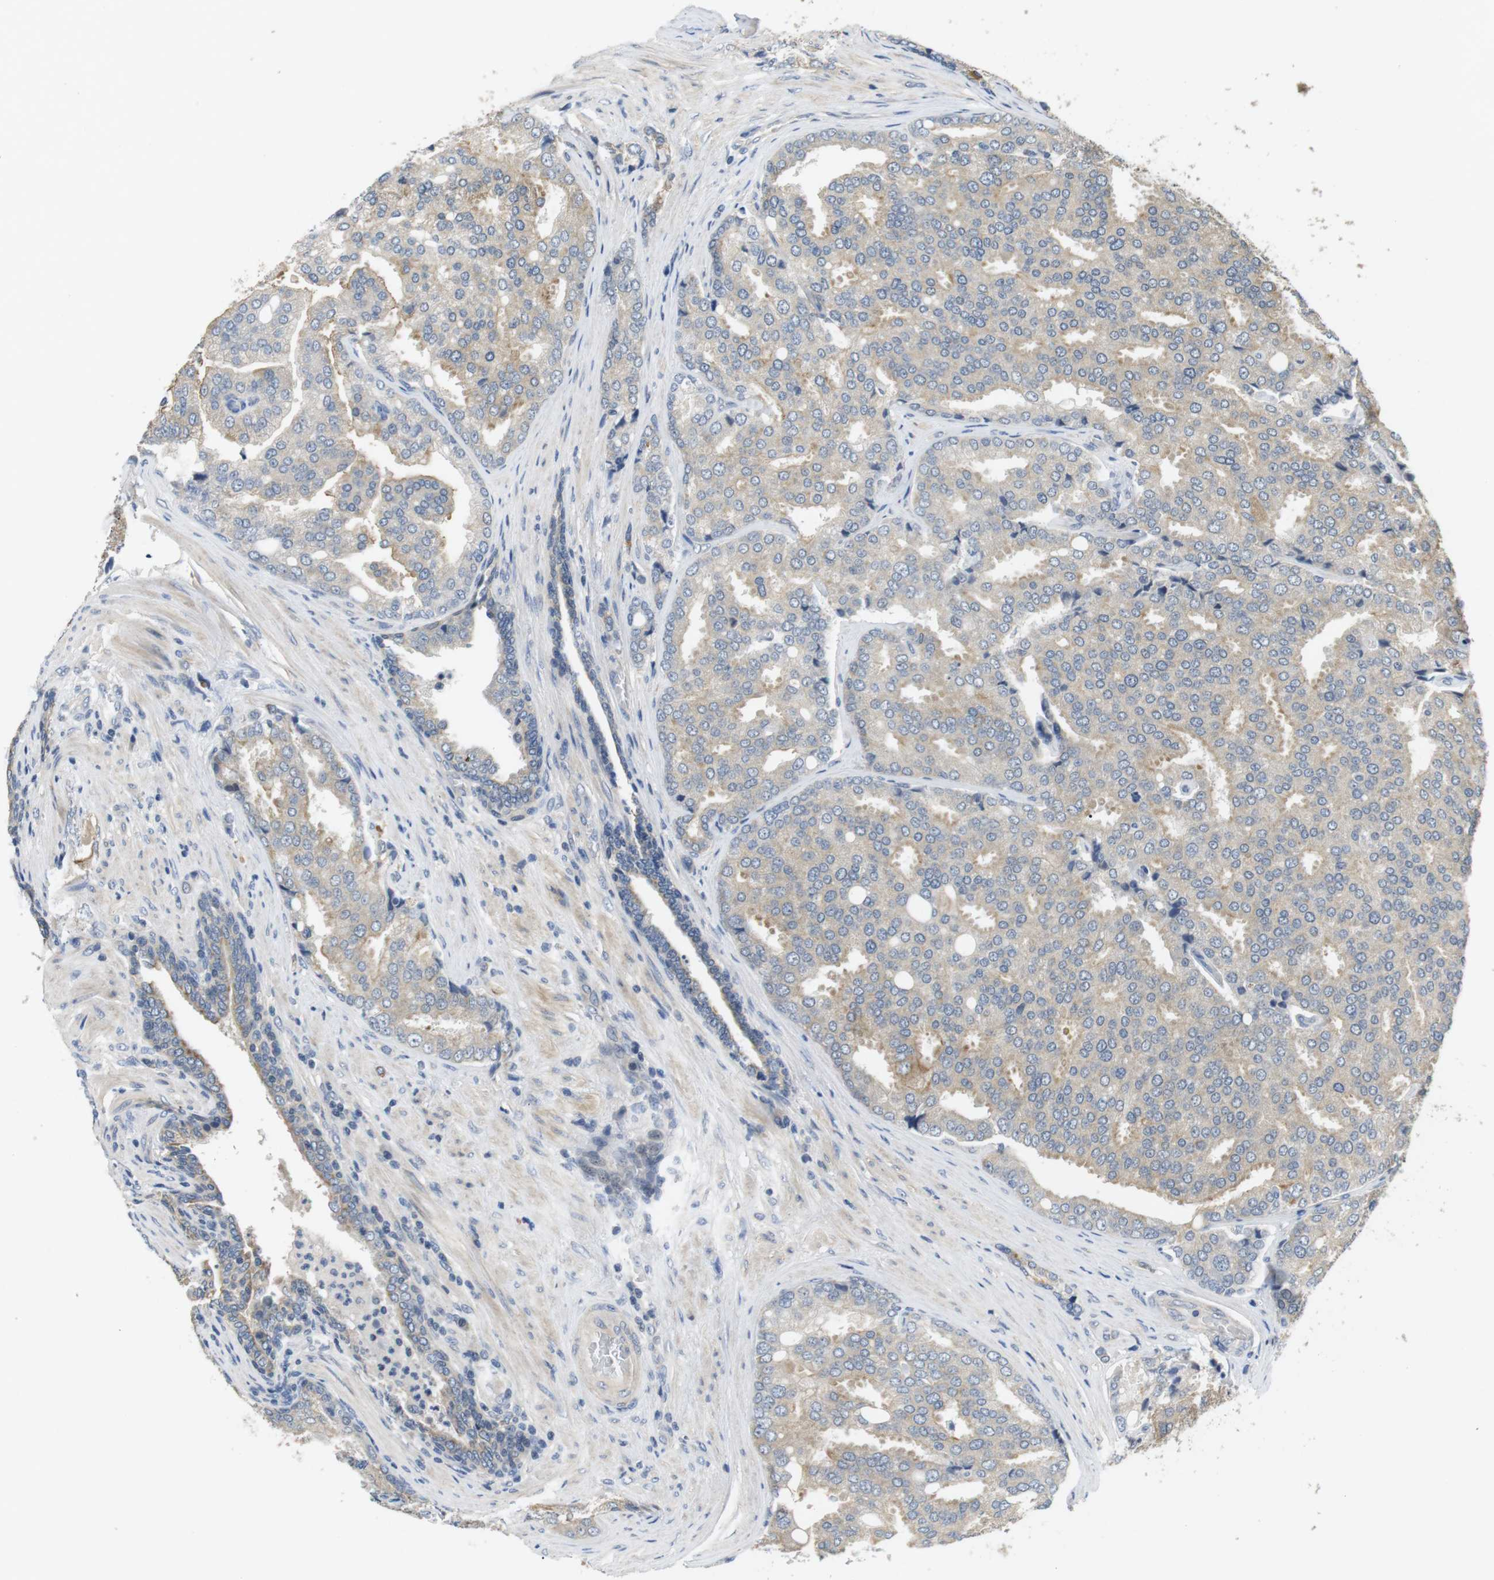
{"staining": {"intensity": "weak", "quantity": ">75%", "location": "cytoplasmic/membranous"}, "tissue": "prostate cancer", "cell_type": "Tumor cells", "image_type": "cancer", "snomed": [{"axis": "morphology", "description": "Adenocarcinoma, High grade"}, {"axis": "topography", "description": "Prostate"}], "caption": "Prostate cancer (adenocarcinoma (high-grade)) tissue demonstrates weak cytoplasmic/membranous staining in approximately >75% of tumor cells (Stains: DAB in brown, nuclei in blue, Microscopy: brightfield microscopy at high magnification).", "gene": "ADGRL3", "patient": {"sex": "male", "age": 50}}